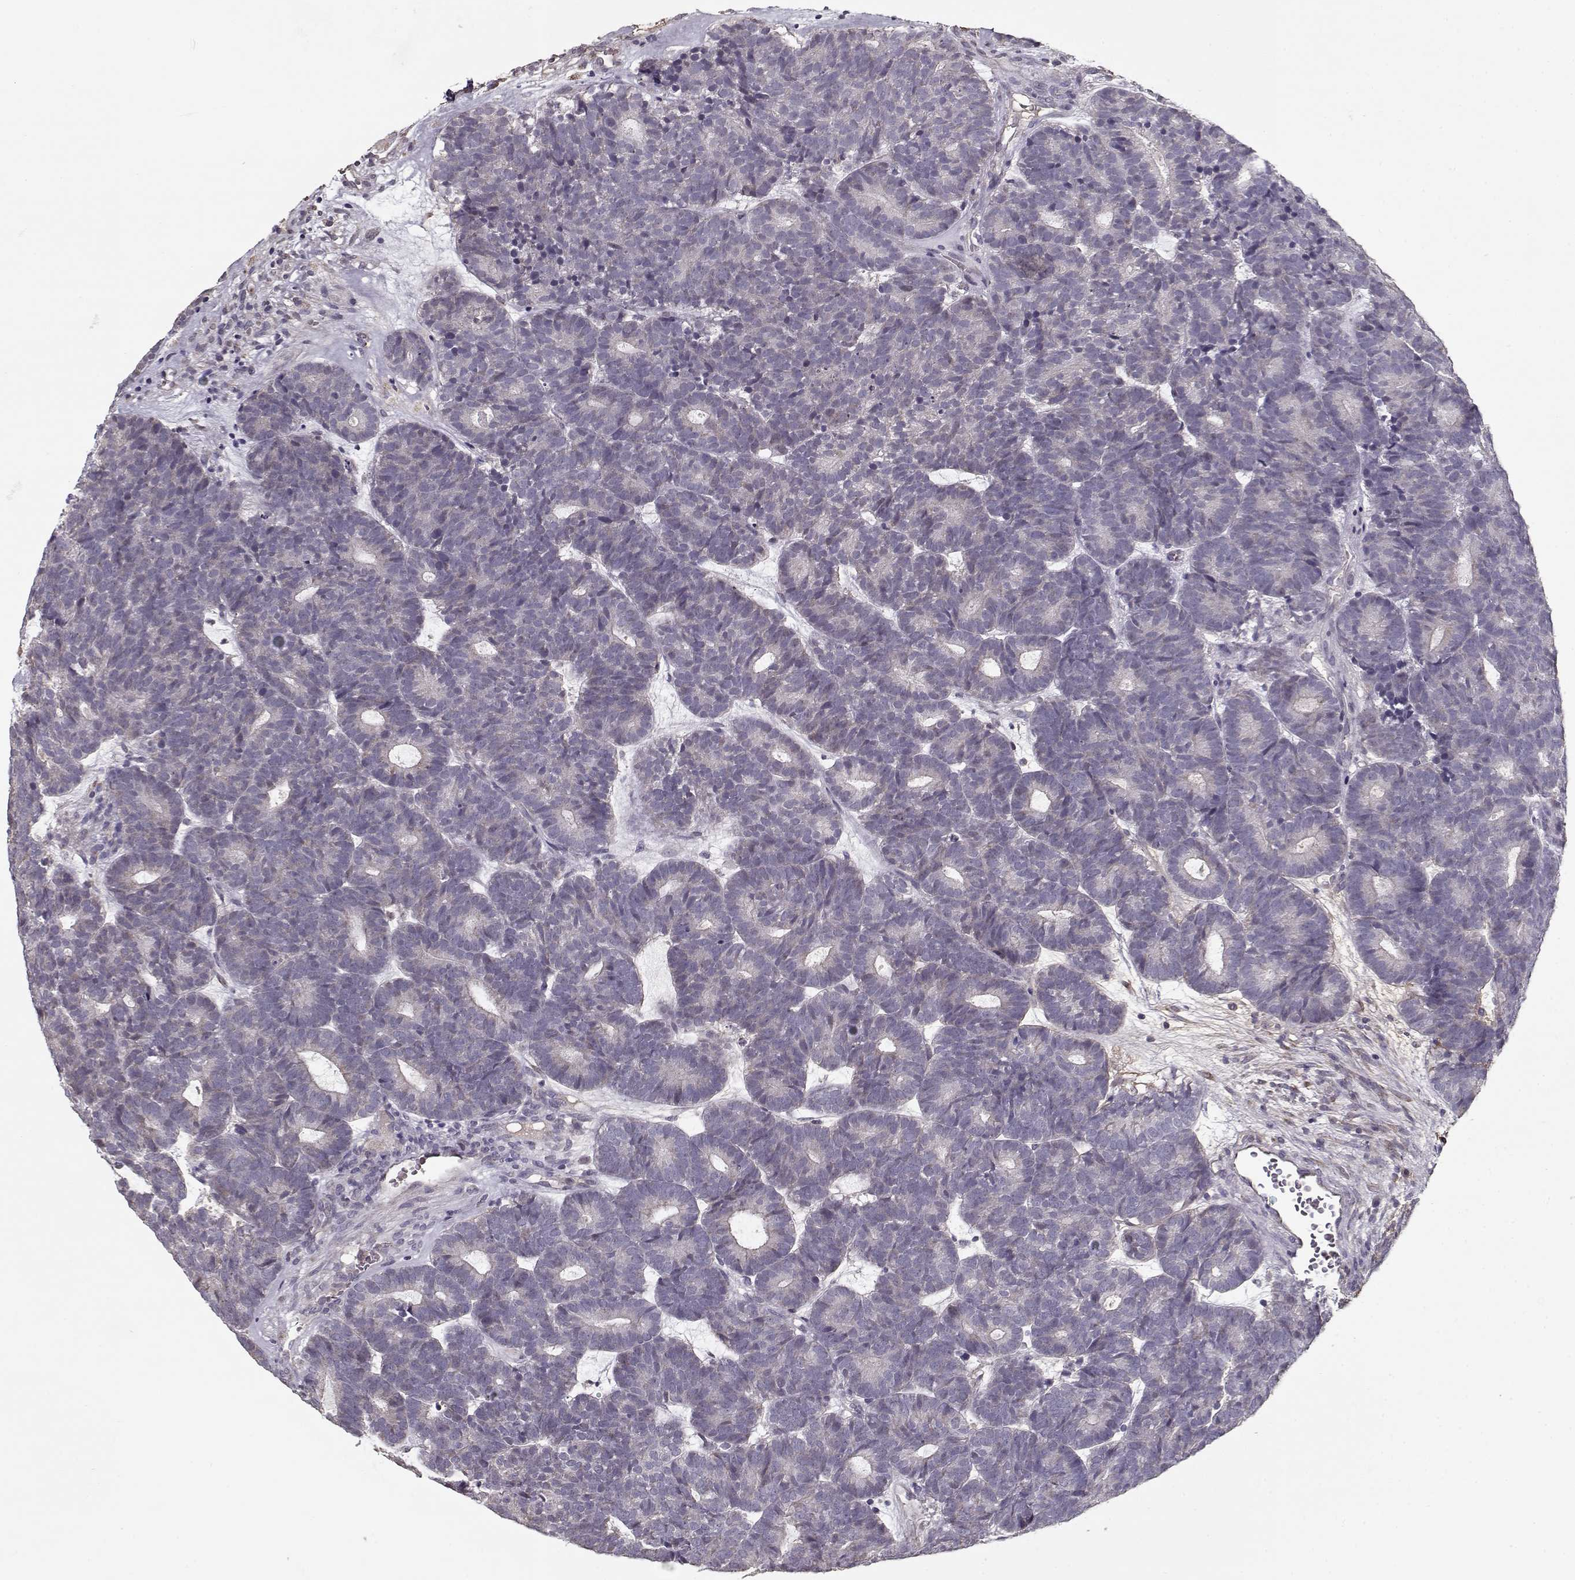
{"staining": {"intensity": "negative", "quantity": "none", "location": "none"}, "tissue": "head and neck cancer", "cell_type": "Tumor cells", "image_type": "cancer", "snomed": [{"axis": "morphology", "description": "Adenocarcinoma, NOS"}, {"axis": "topography", "description": "Head-Neck"}], "caption": "There is no significant expression in tumor cells of head and neck cancer (adenocarcinoma).", "gene": "LAMA2", "patient": {"sex": "female", "age": 81}}